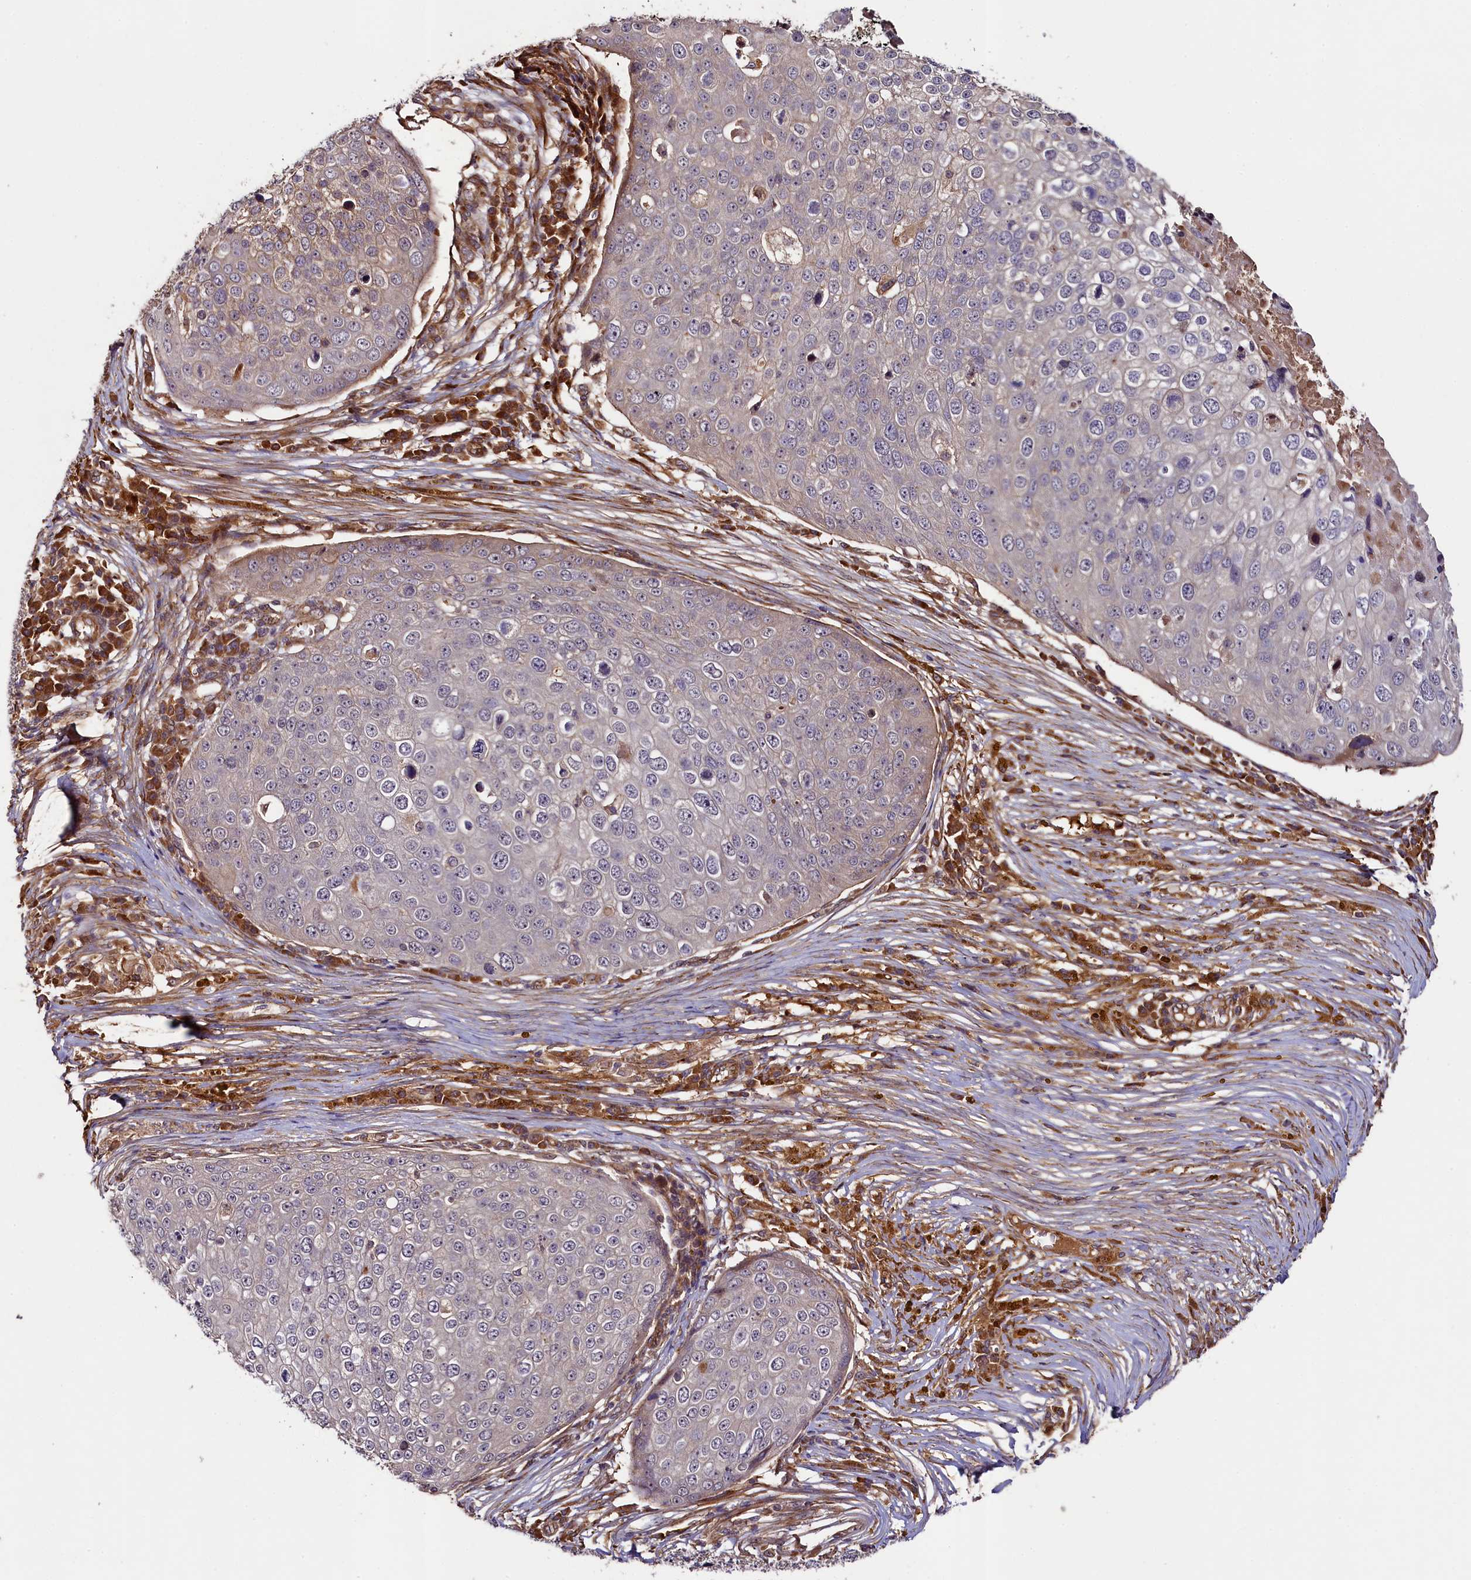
{"staining": {"intensity": "weak", "quantity": "<25%", "location": "cytoplasmic/membranous"}, "tissue": "skin cancer", "cell_type": "Tumor cells", "image_type": "cancer", "snomed": [{"axis": "morphology", "description": "Squamous cell carcinoma, NOS"}, {"axis": "topography", "description": "Skin"}], "caption": "Skin squamous cell carcinoma stained for a protein using immunohistochemistry shows no positivity tumor cells.", "gene": "CCDC102A", "patient": {"sex": "male", "age": 71}}